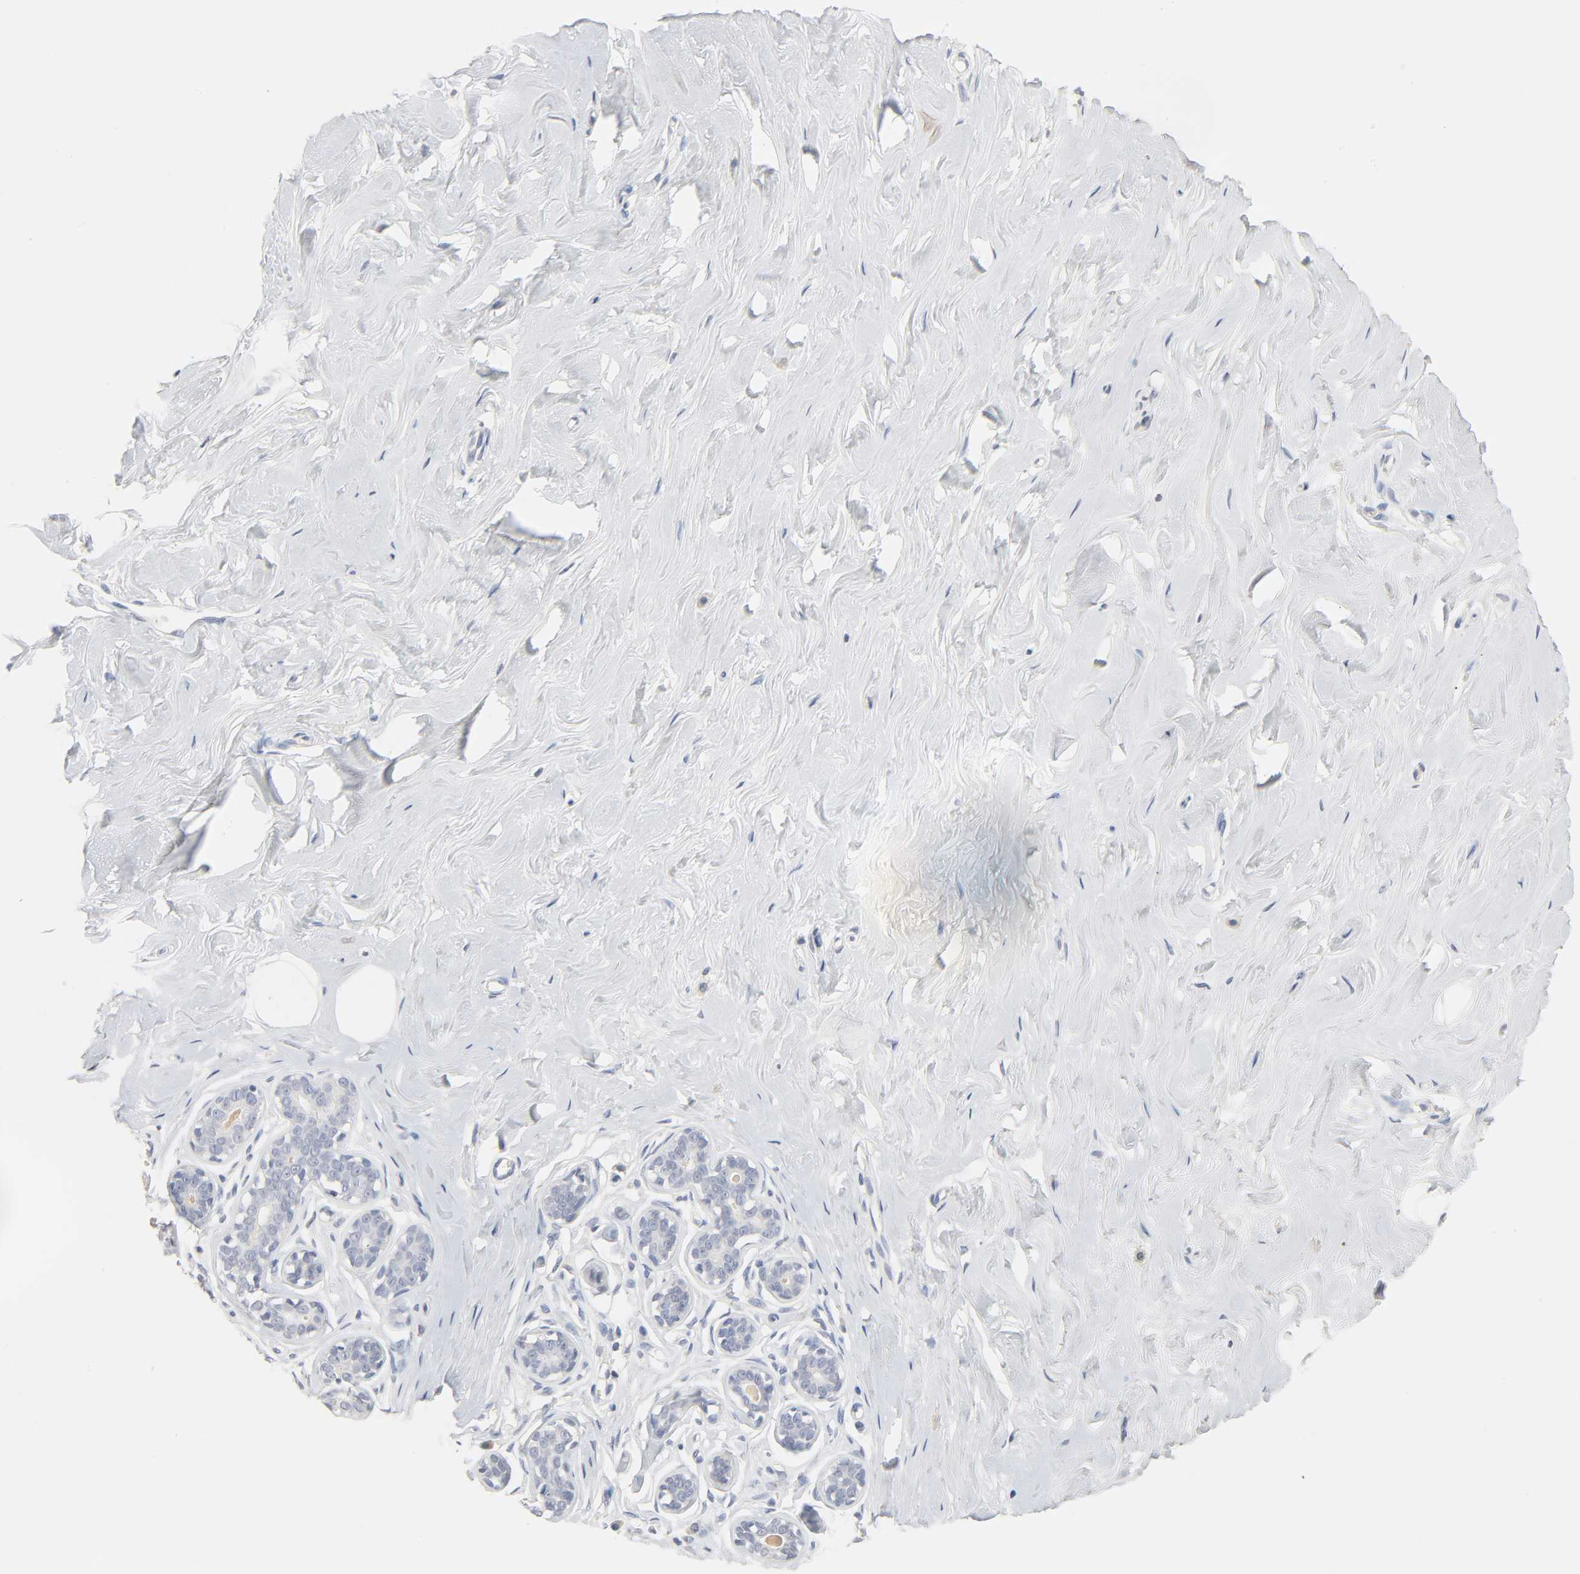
{"staining": {"intensity": "negative", "quantity": "none", "location": "none"}, "tissue": "breast", "cell_type": "Adipocytes", "image_type": "normal", "snomed": [{"axis": "morphology", "description": "Normal tissue, NOS"}, {"axis": "topography", "description": "Breast"}], "caption": "High magnification brightfield microscopy of normal breast stained with DAB (brown) and counterstained with hematoxylin (blue): adipocytes show no significant expression.", "gene": "CLEC4E", "patient": {"sex": "female", "age": 23}}